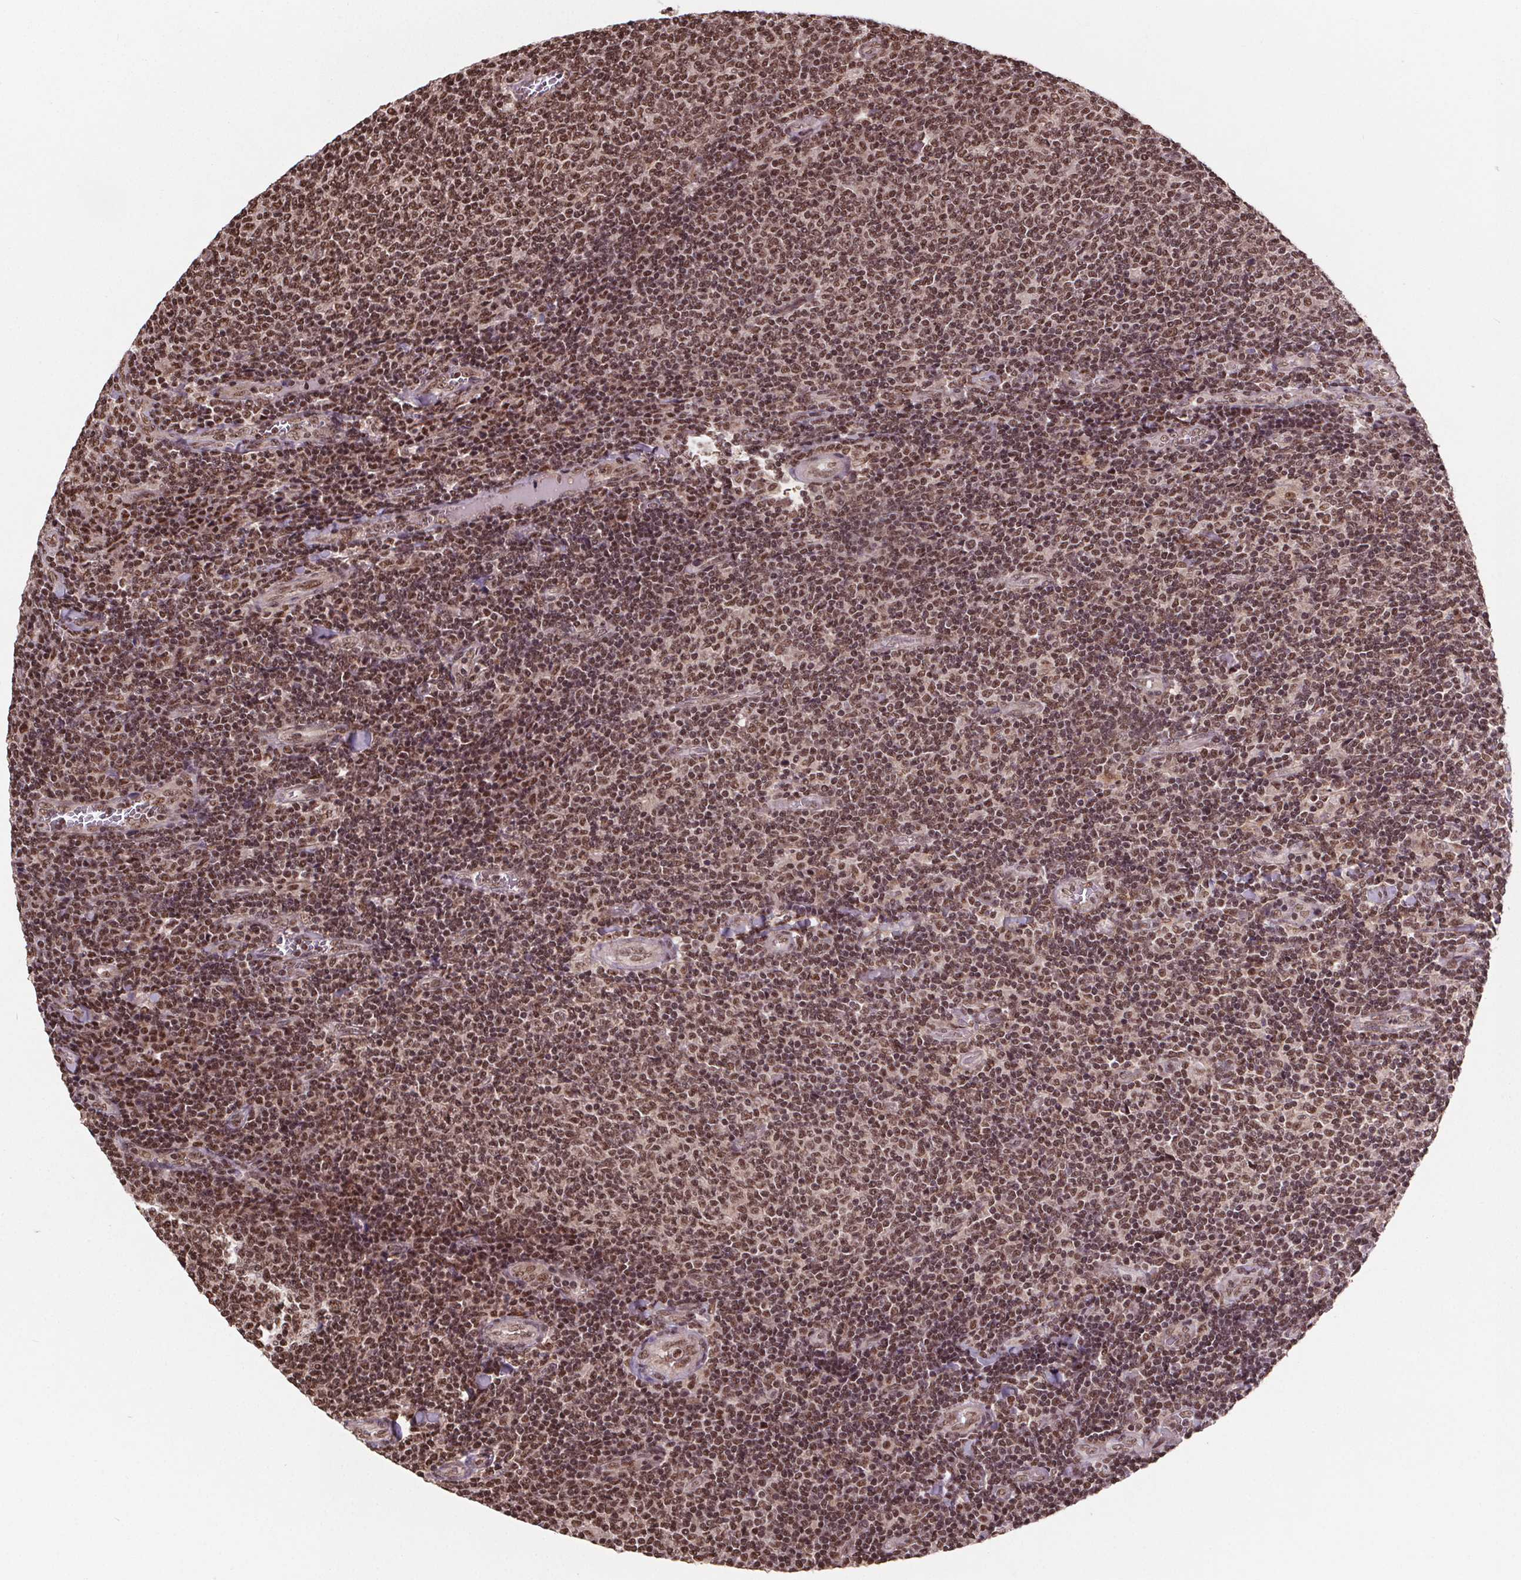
{"staining": {"intensity": "moderate", "quantity": ">75%", "location": "nuclear"}, "tissue": "lymphoma", "cell_type": "Tumor cells", "image_type": "cancer", "snomed": [{"axis": "morphology", "description": "Malignant lymphoma, non-Hodgkin's type, Low grade"}, {"axis": "topography", "description": "Lymph node"}], "caption": "Moderate nuclear positivity is present in approximately >75% of tumor cells in malignant lymphoma, non-Hodgkin's type (low-grade).", "gene": "JARID2", "patient": {"sex": "male", "age": 52}}